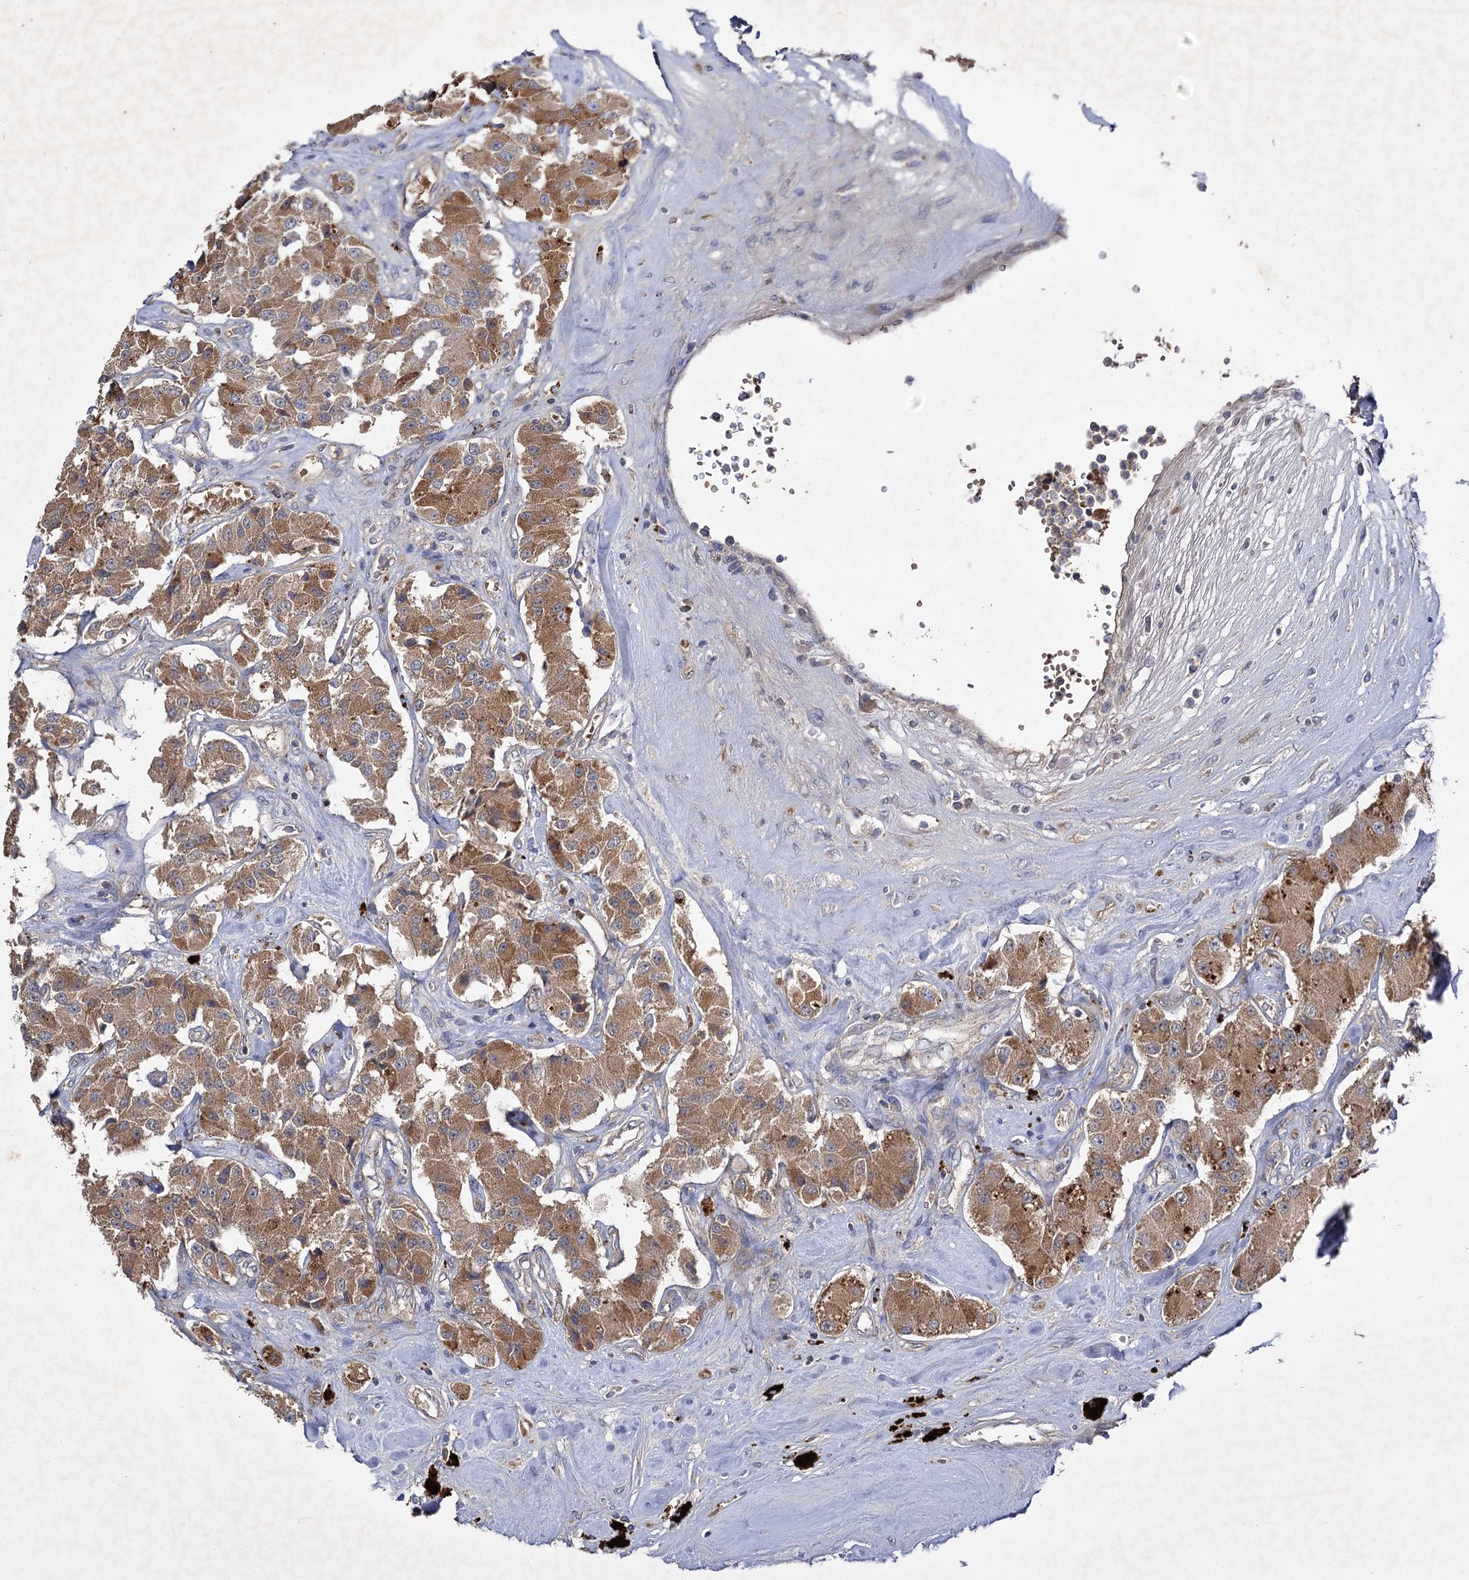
{"staining": {"intensity": "moderate", "quantity": ">75%", "location": "cytoplasmic/membranous"}, "tissue": "carcinoid", "cell_type": "Tumor cells", "image_type": "cancer", "snomed": [{"axis": "morphology", "description": "Carcinoid, malignant, NOS"}, {"axis": "topography", "description": "Pancreas"}], "caption": "This image reveals immunohistochemistry (IHC) staining of carcinoid (malignant), with medium moderate cytoplasmic/membranous positivity in approximately >75% of tumor cells.", "gene": "USP50", "patient": {"sex": "male", "age": 41}}